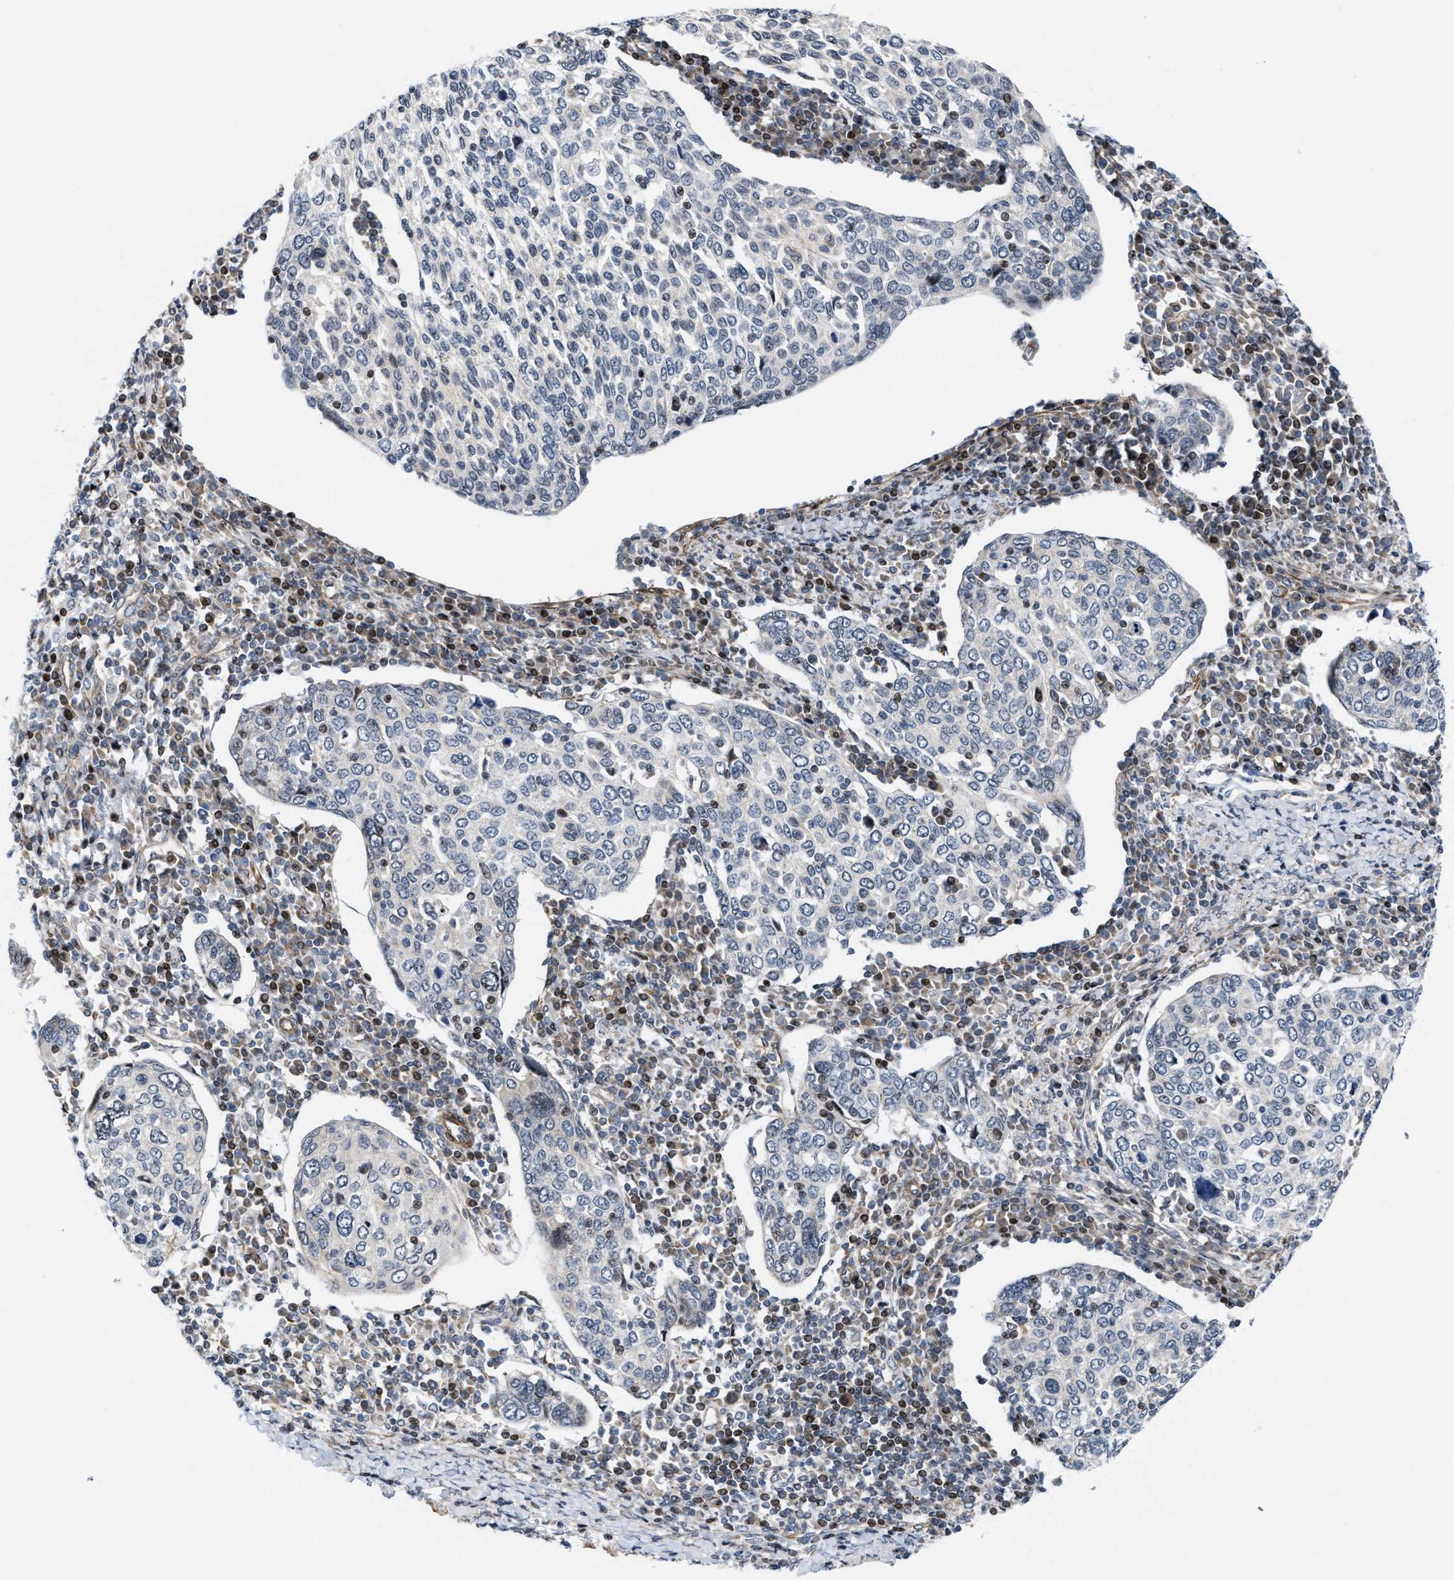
{"staining": {"intensity": "negative", "quantity": "none", "location": "none"}, "tissue": "cervical cancer", "cell_type": "Tumor cells", "image_type": "cancer", "snomed": [{"axis": "morphology", "description": "Squamous cell carcinoma, NOS"}, {"axis": "topography", "description": "Cervix"}], "caption": "This is an immunohistochemistry histopathology image of cervical cancer (squamous cell carcinoma). There is no expression in tumor cells.", "gene": "TGFB1I1", "patient": {"sex": "female", "age": 40}}